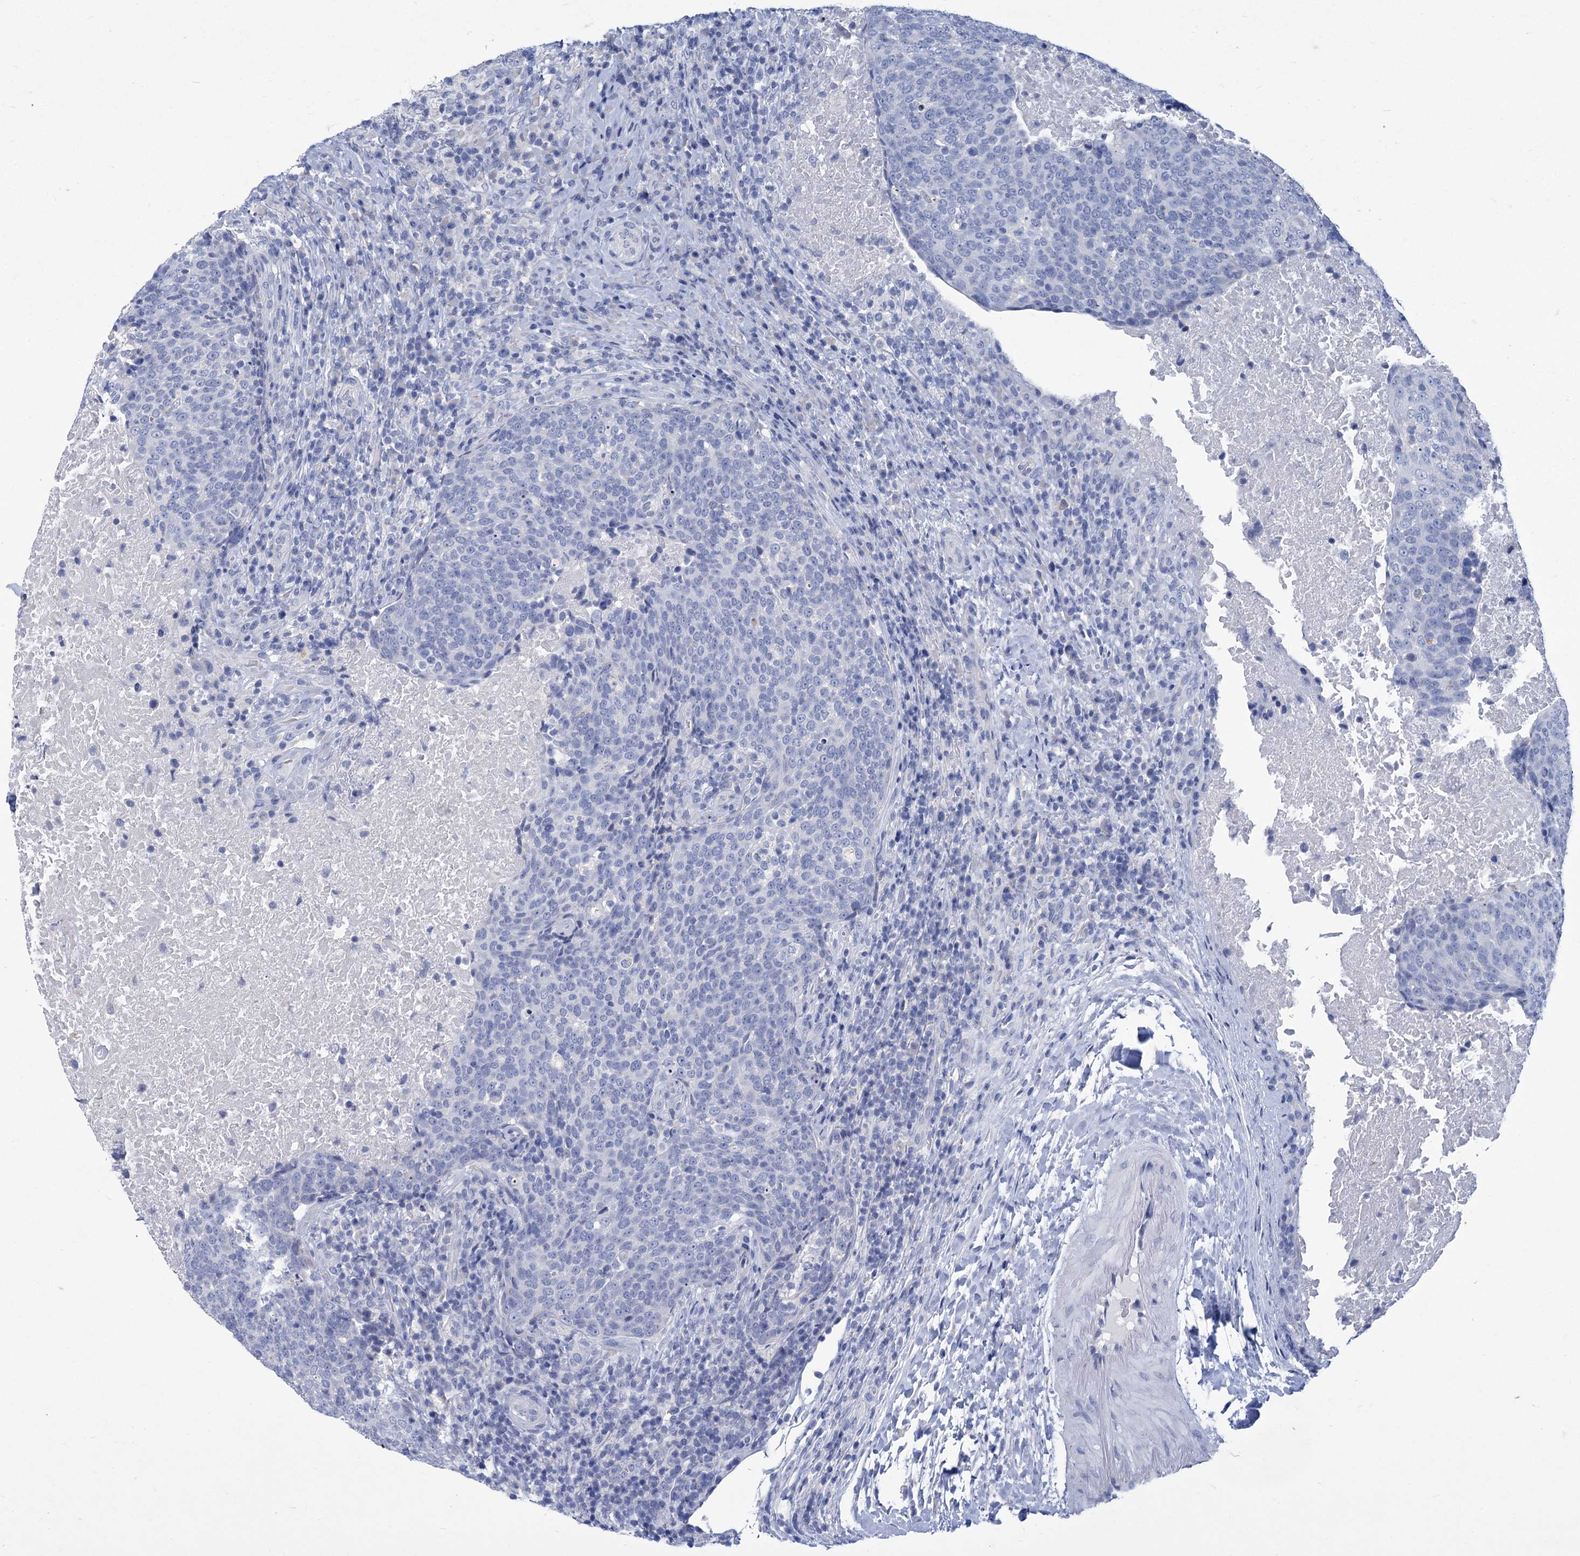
{"staining": {"intensity": "negative", "quantity": "none", "location": "none"}, "tissue": "head and neck cancer", "cell_type": "Tumor cells", "image_type": "cancer", "snomed": [{"axis": "morphology", "description": "Squamous cell carcinoma, NOS"}, {"axis": "morphology", "description": "Squamous cell carcinoma, metastatic, NOS"}, {"axis": "topography", "description": "Lymph node"}, {"axis": "topography", "description": "Head-Neck"}], "caption": "Immunohistochemistry (IHC) micrograph of squamous cell carcinoma (head and neck) stained for a protein (brown), which reveals no positivity in tumor cells.", "gene": "HES2", "patient": {"sex": "male", "age": 62}}